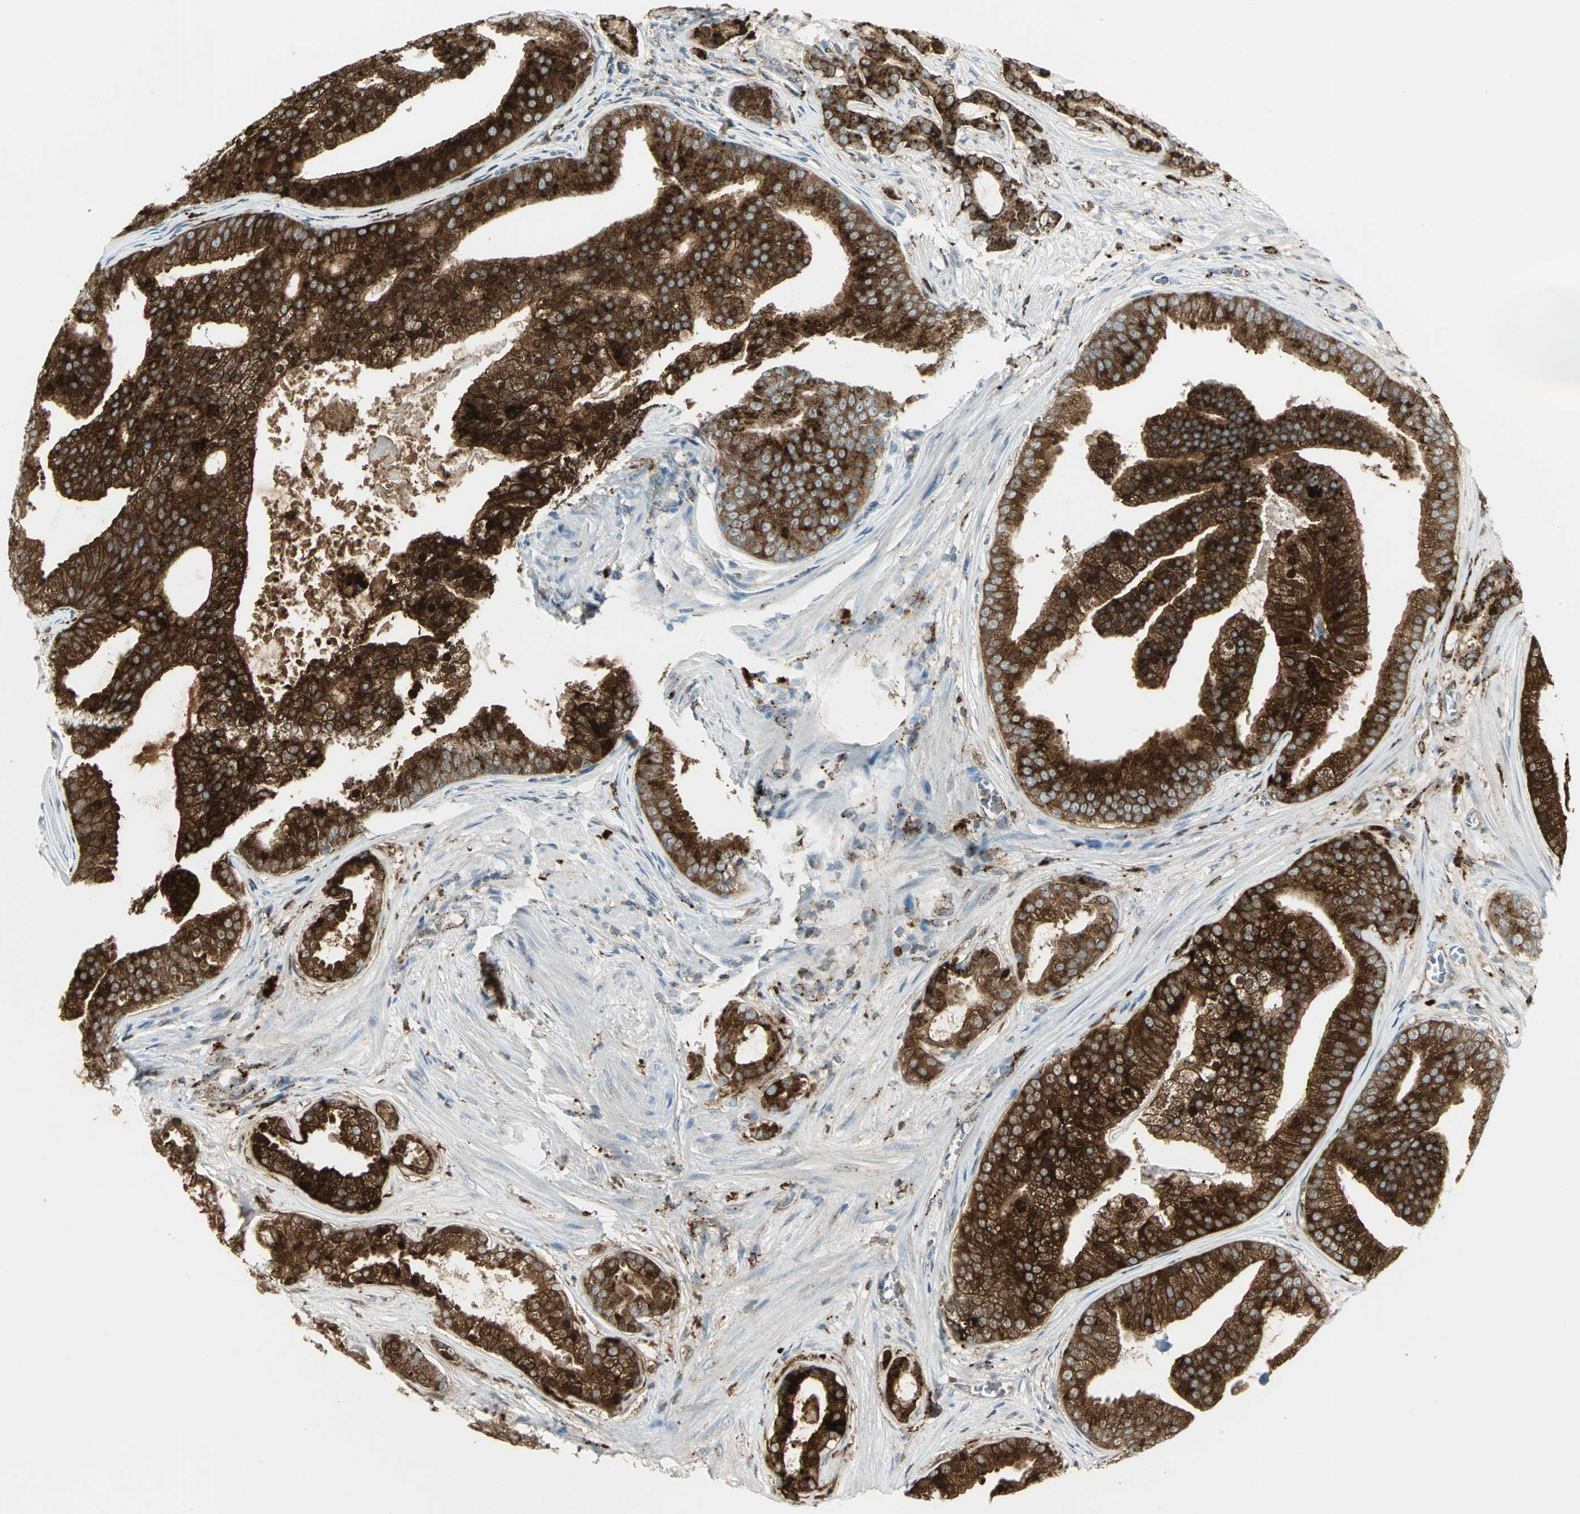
{"staining": {"intensity": "strong", "quantity": ">75%", "location": "cytoplasmic/membranous"}, "tissue": "prostate cancer", "cell_type": "Tumor cells", "image_type": "cancer", "snomed": [{"axis": "morphology", "description": "Adenocarcinoma, Low grade"}, {"axis": "topography", "description": "Prostate"}], "caption": "This micrograph demonstrates IHC staining of human prostate cancer (low-grade adenocarcinoma), with high strong cytoplasmic/membranous positivity in approximately >75% of tumor cells.", "gene": "ARSA", "patient": {"sex": "male", "age": 58}}